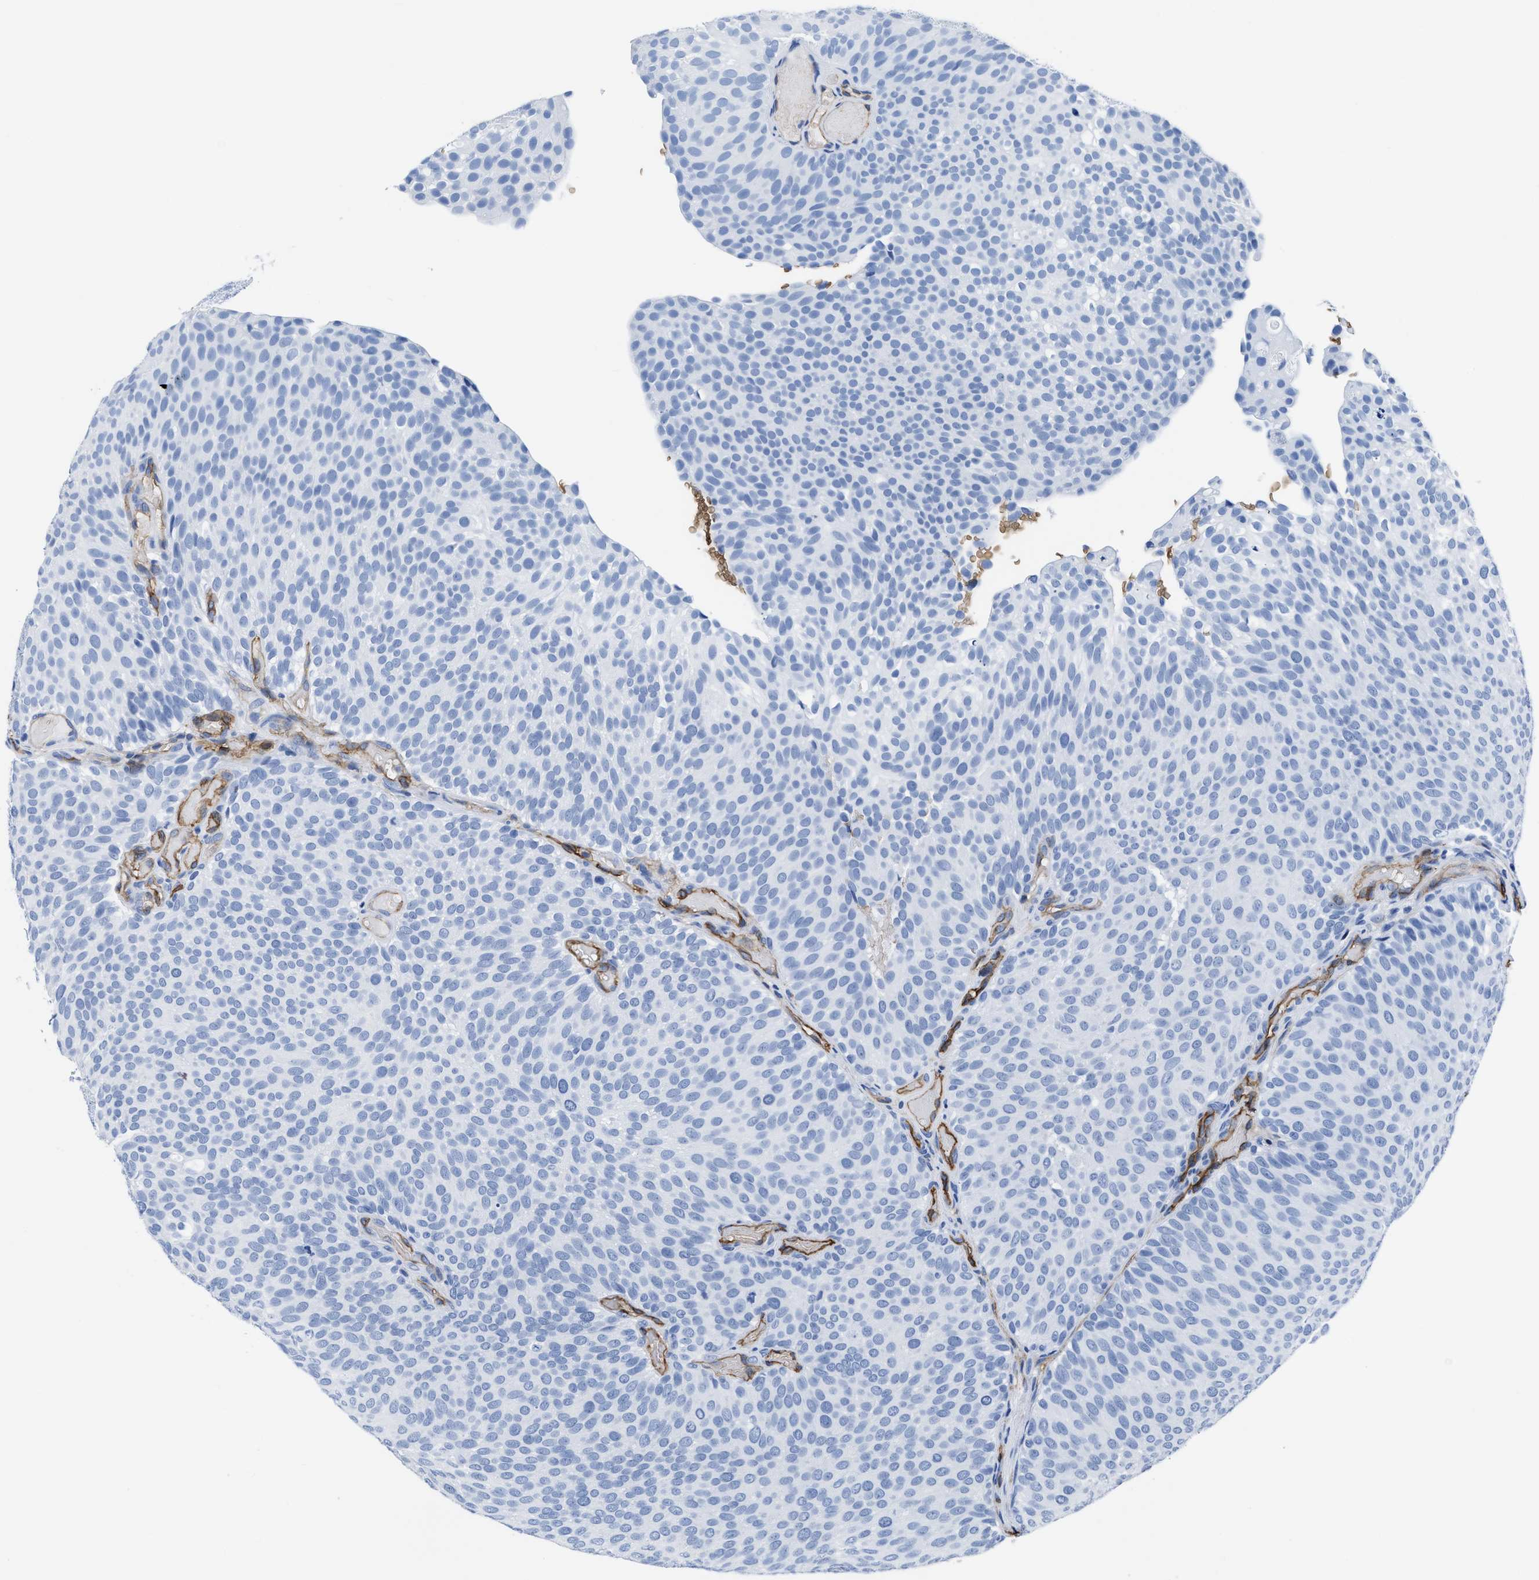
{"staining": {"intensity": "negative", "quantity": "none", "location": "none"}, "tissue": "urothelial cancer", "cell_type": "Tumor cells", "image_type": "cancer", "snomed": [{"axis": "morphology", "description": "Urothelial carcinoma, Low grade"}, {"axis": "topography", "description": "Urinary bladder"}], "caption": "A histopathology image of urothelial carcinoma (low-grade) stained for a protein displays no brown staining in tumor cells. The staining is performed using DAB brown chromogen with nuclei counter-stained in using hematoxylin.", "gene": "AQP1", "patient": {"sex": "male", "age": 78}}